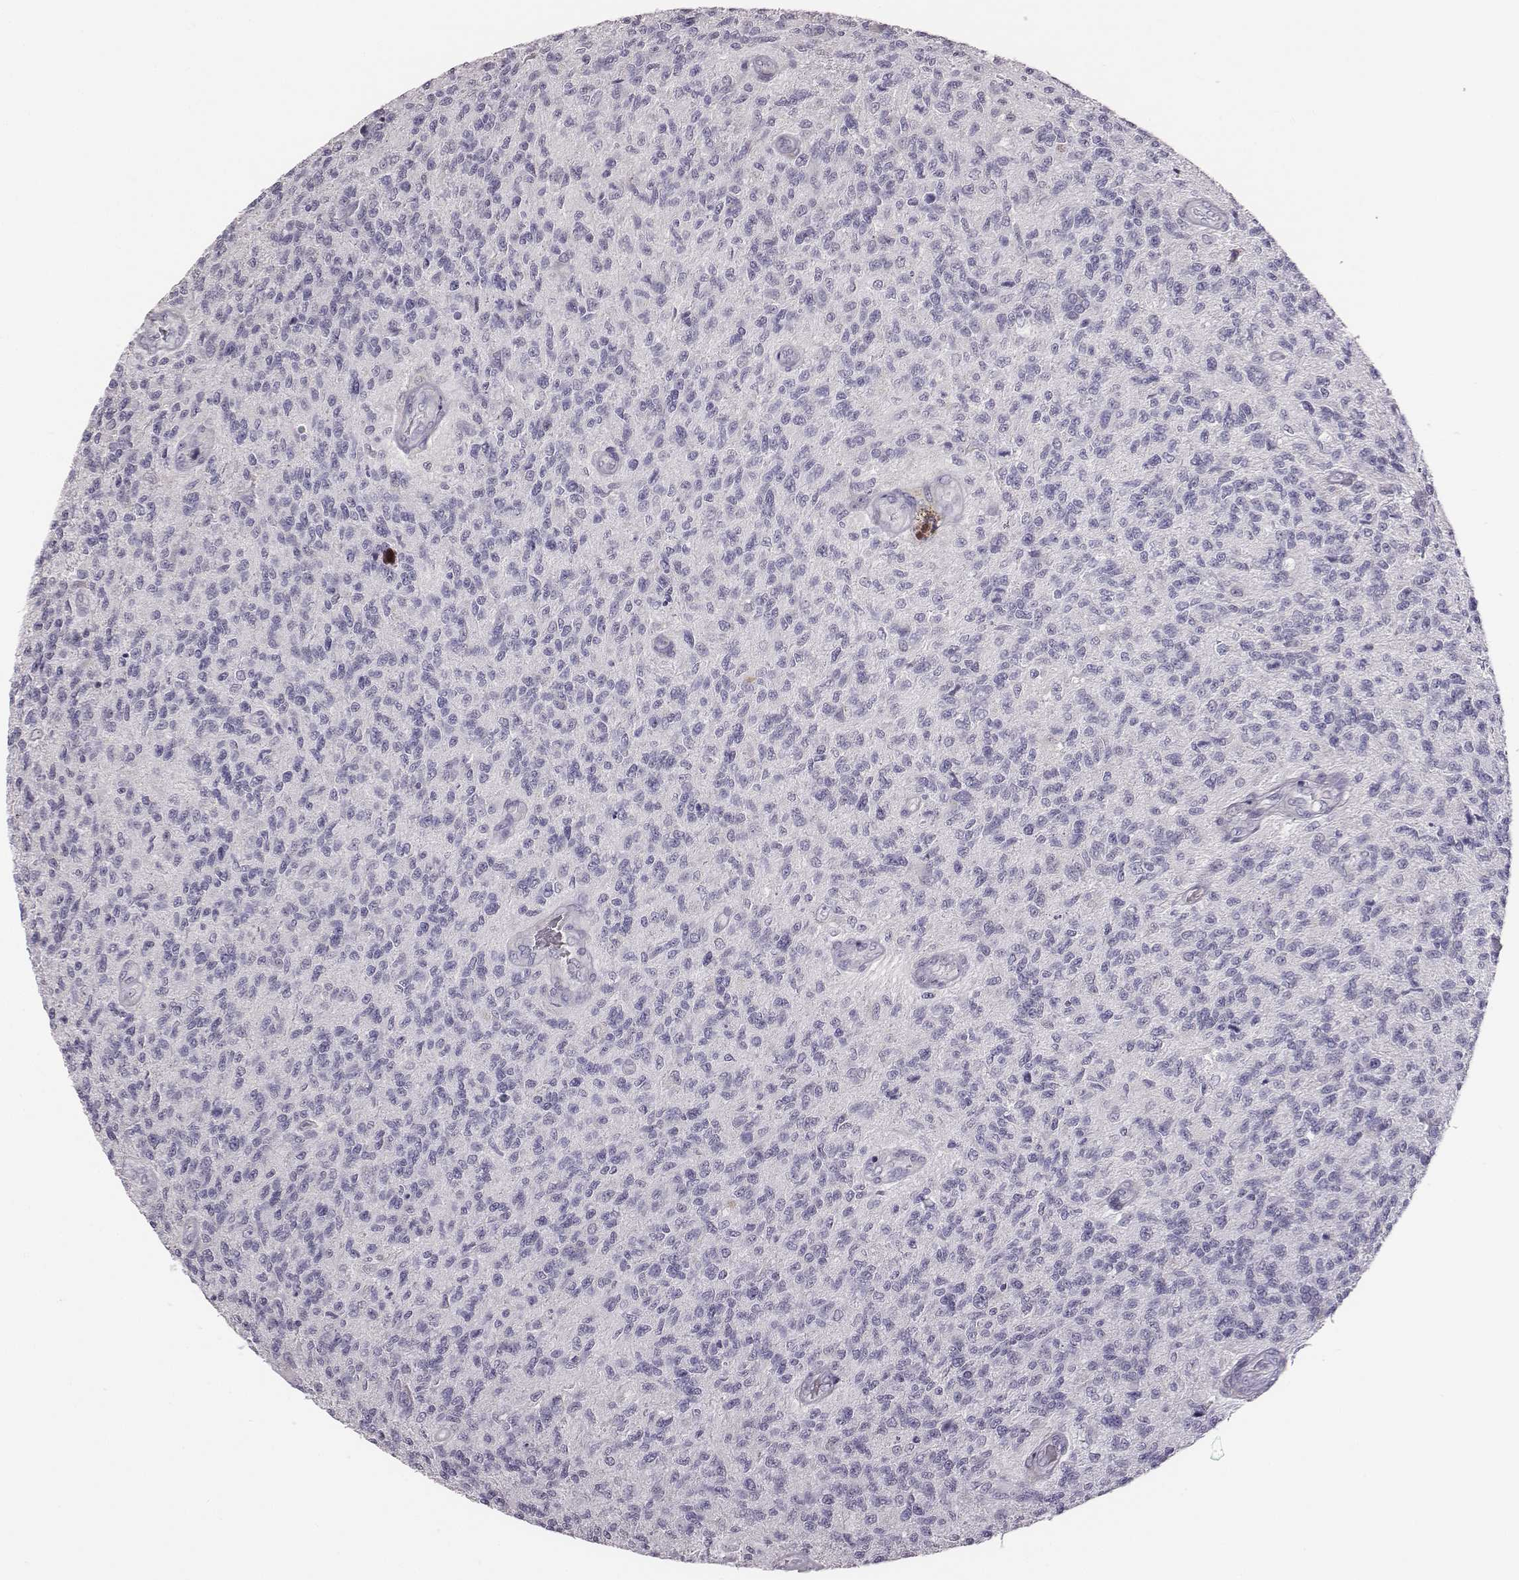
{"staining": {"intensity": "negative", "quantity": "none", "location": "none"}, "tissue": "glioma", "cell_type": "Tumor cells", "image_type": "cancer", "snomed": [{"axis": "morphology", "description": "Glioma, malignant, High grade"}, {"axis": "topography", "description": "Brain"}], "caption": "Immunohistochemical staining of human malignant glioma (high-grade) shows no significant staining in tumor cells. The staining is performed using DAB brown chromogen with nuclei counter-stained in using hematoxylin.", "gene": "GUCA1A", "patient": {"sex": "male", "age": 56}}